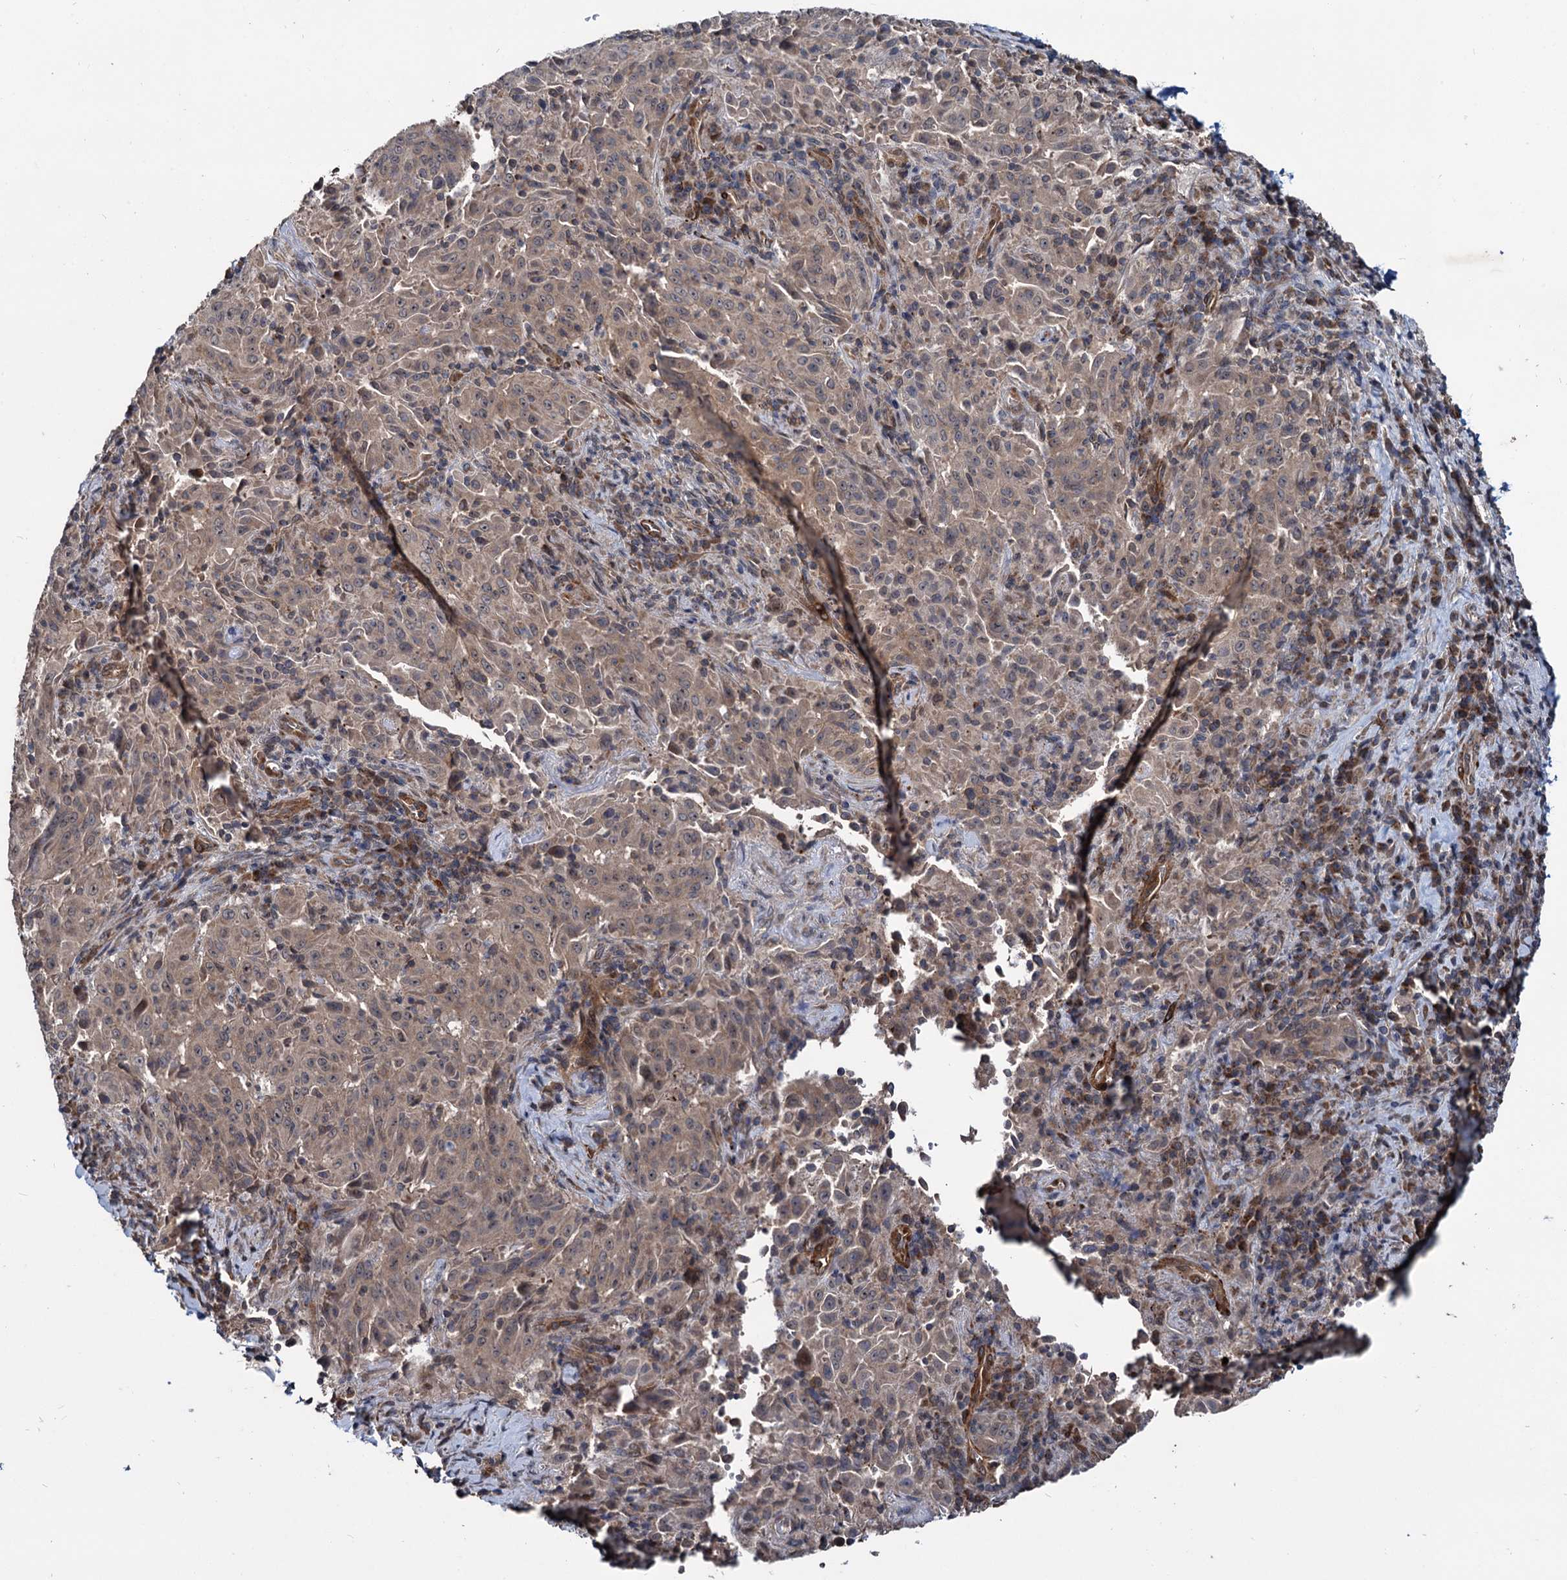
{"staining": {"intensity": "weak", "quantity": ">75%", "location": "cytoplasmic/membranous"}, "tissue": "pancreatic cancer", "cell_type": "Tumor cells", "image_type": "cancer", "snomed": [{"axis": "morphology", "description": "Adenocarcinoma, NOS"}, {"axis": "topography", "description": "Pancreas"}], "caption": "Protein analysis of pancreatic adenocarcinoma tissue reveals weak cytoplasmic/membranous expression in approximately >75% of tumor cells.", "gene": "ARHGAP42", "patient": {"sex": "male", "age": 63}}